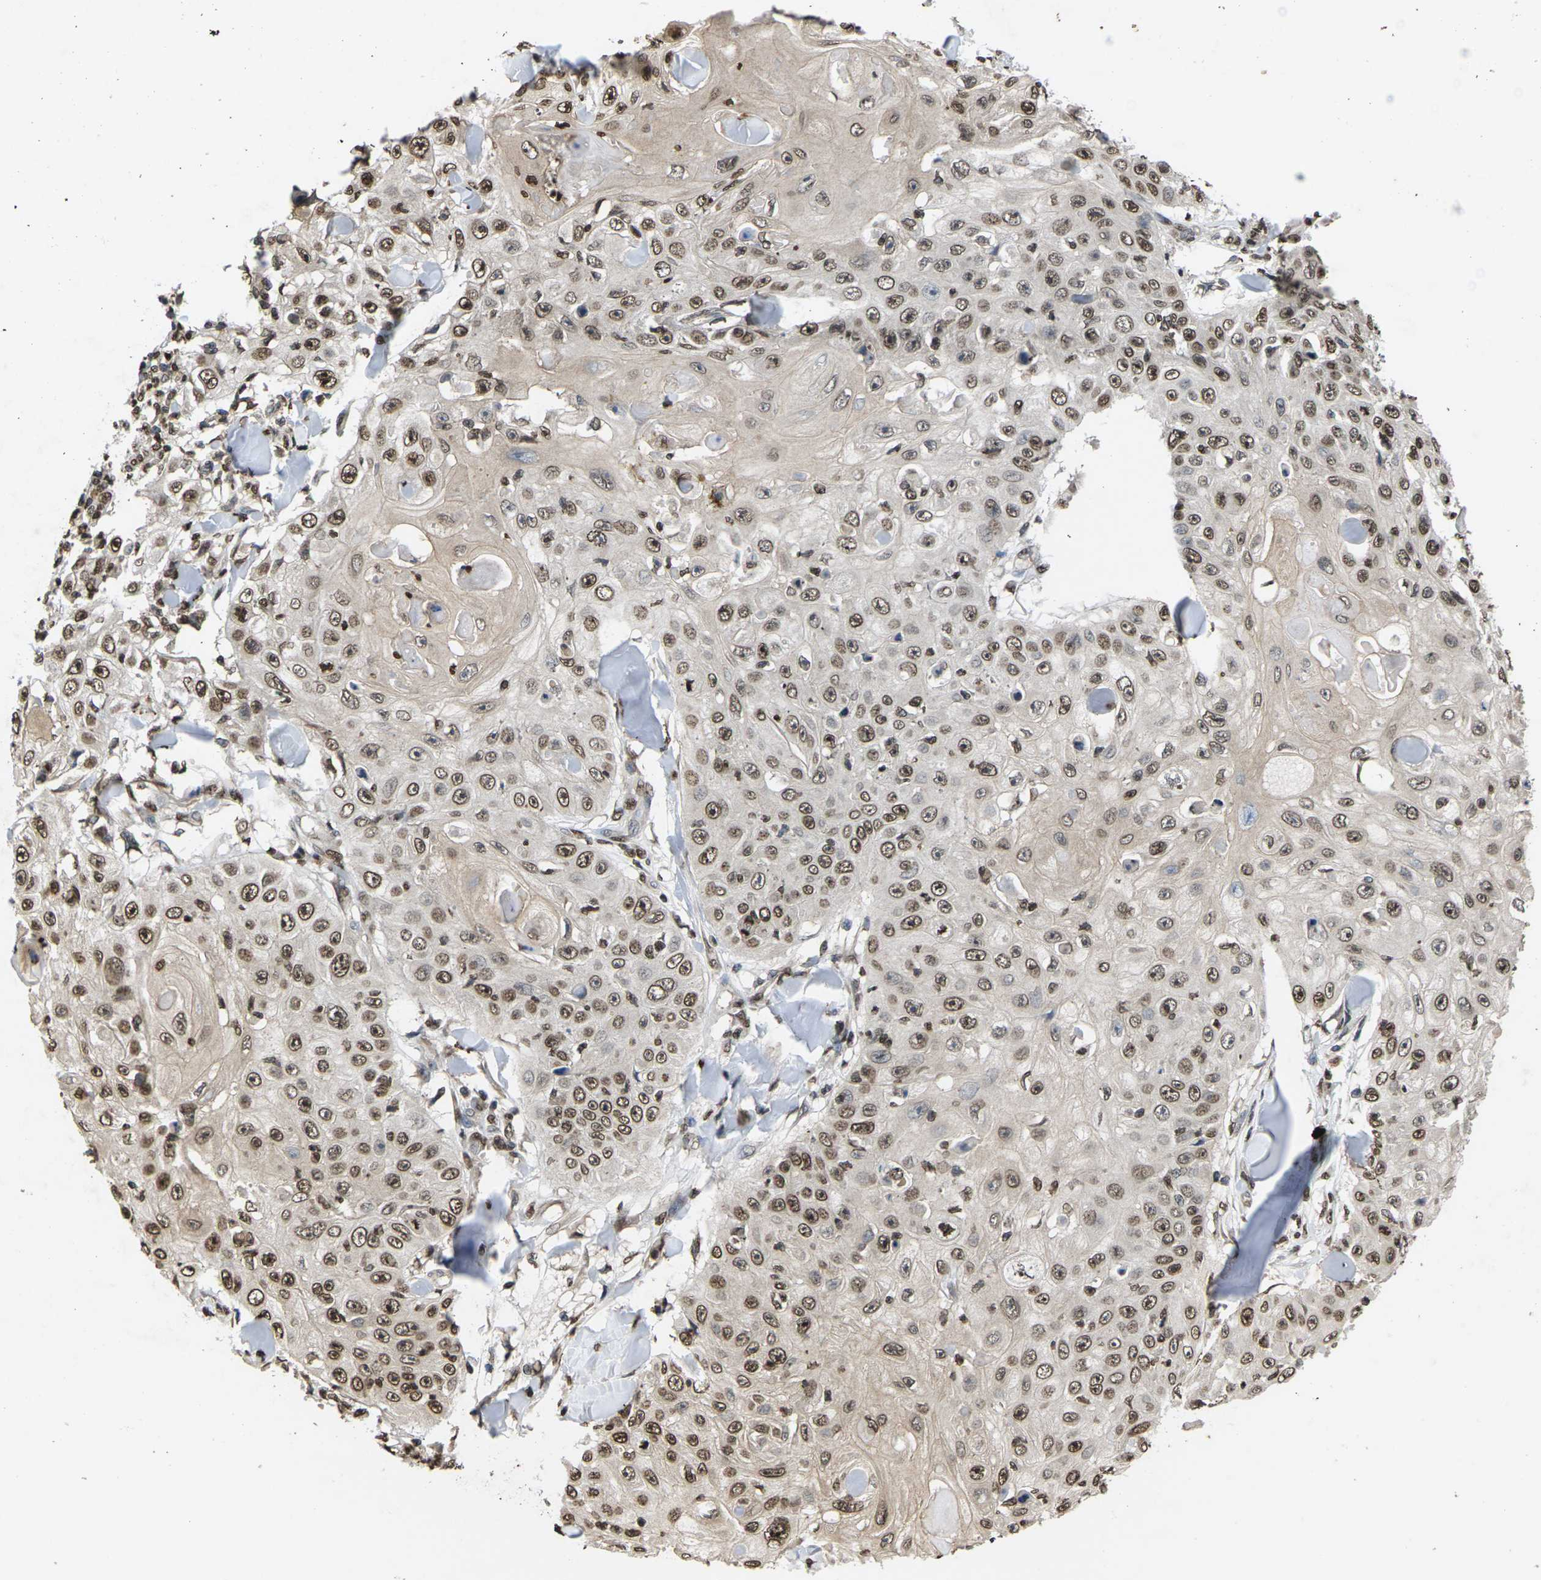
{"staining": {"intensity": "moderate", "quantity": ">75%", "location": "nuclear"}, "tissue": "skin cancer", "cell_type": "Tumor cells", "image_type": "cancer", "snomed": [{"axis": "morphology", "description": "Squamous cell carcinoma, NOS"}, {"axis": "topography", "description": "Skin"}], "caption": "Immunohistochemical staining of human skin cancer (squamous cell carcinoma) exhibits moderate nuclear protein expression in about >75% of tumor cells.", "gene": "EMSY", "patient": {"sex": "male", "age": 86}}